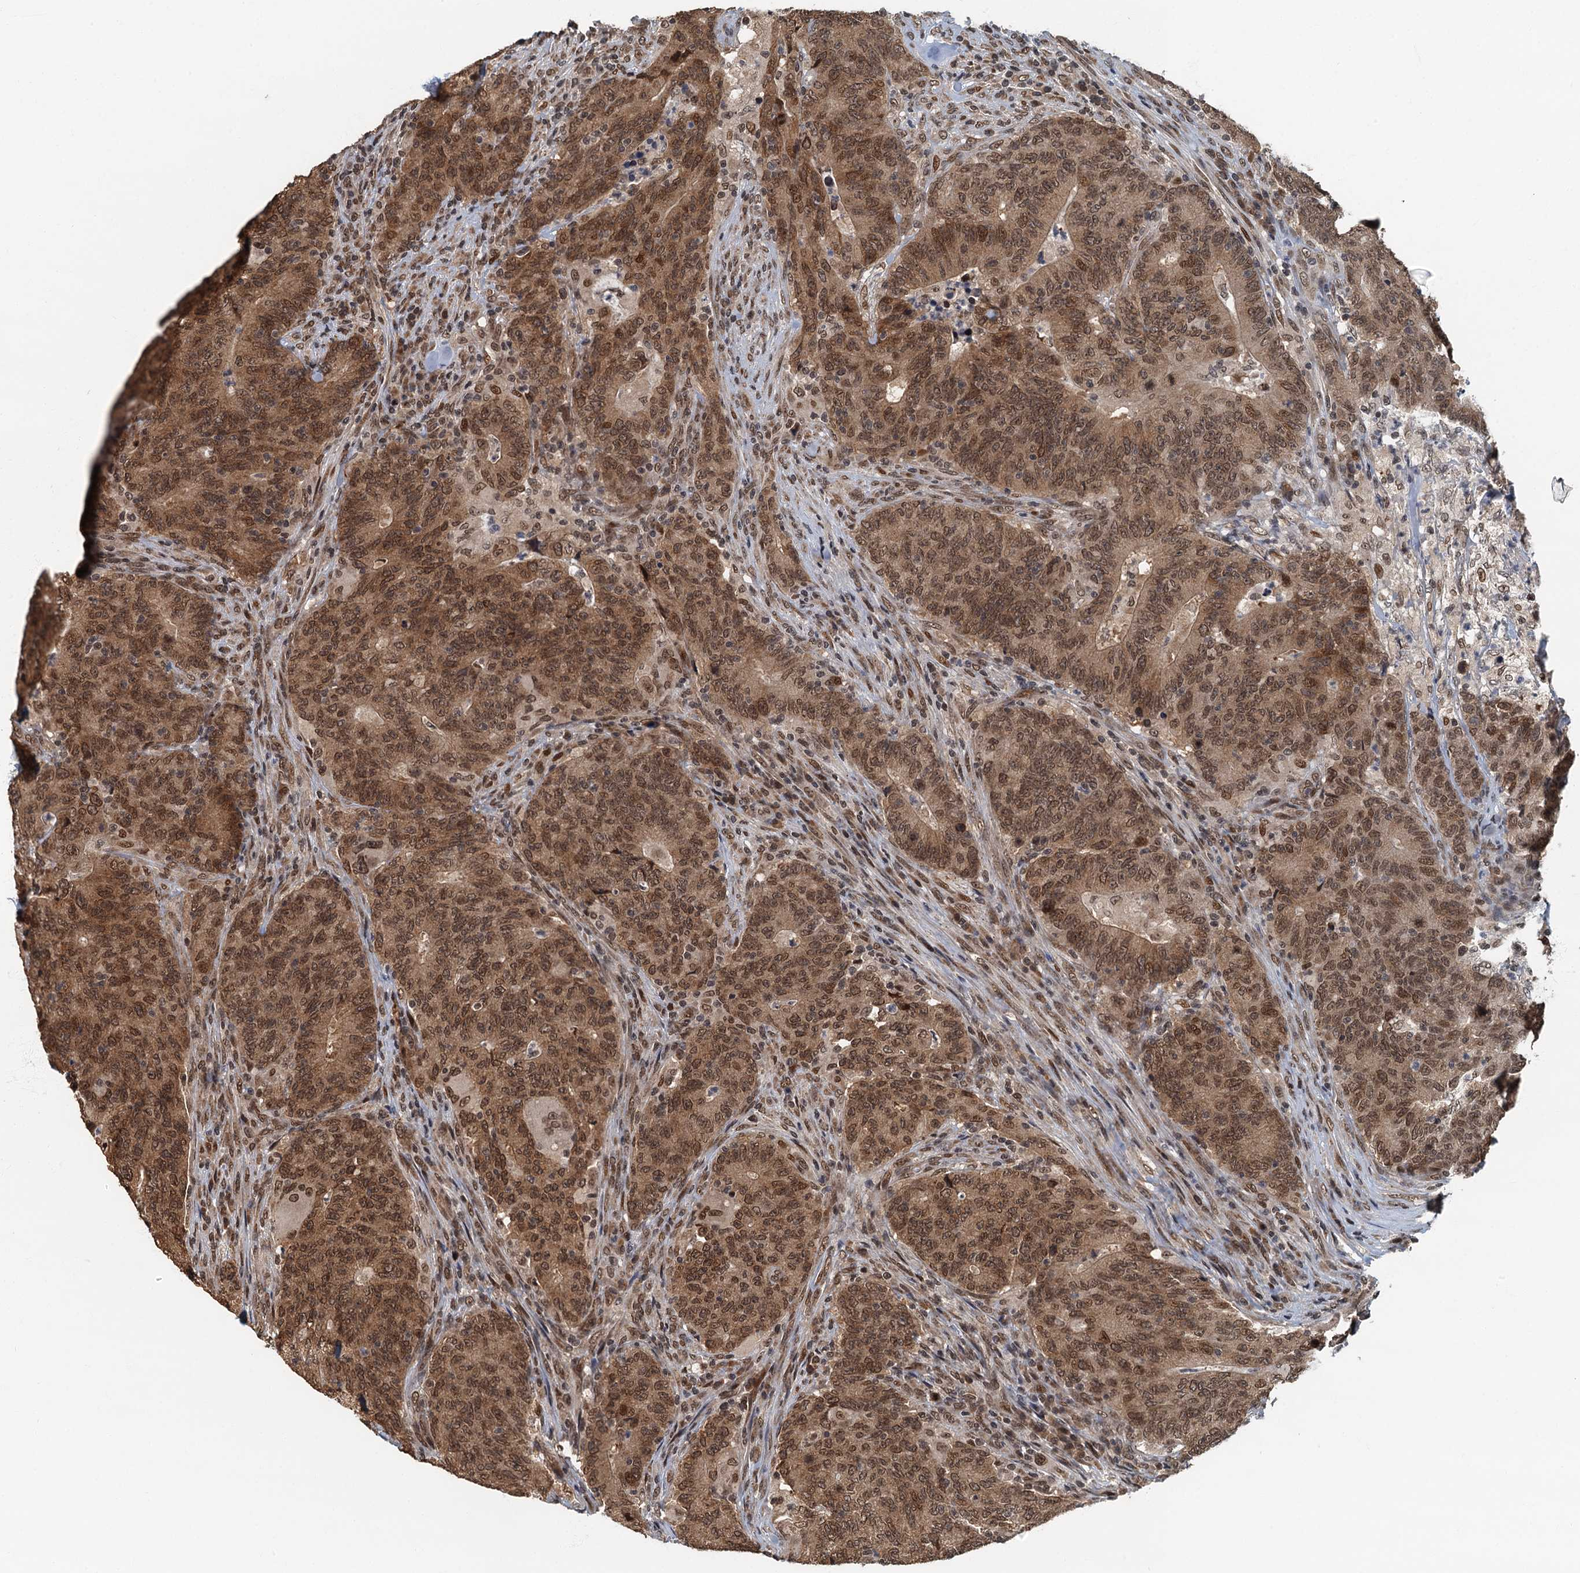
{"staining": {"intensity": "moderate", "quantity": ">75%", "location": "cytoplasmic/membranous,nuclear"}, "tissue": "colorectal cancer", "cell_type": "Tumor cells", "image_type": "cancer", "snomed": [{"axis": "morphology", "description": "Adenocarcinoma, NOS"}, {"axis": "topography", "description": "Colon"}], "caption": "Tumor cells reveal medium levels of moderate cytoplasmic/membranous and nuclear positivity in about >75% of cells in adenocarcinoma (colorectal).", "gene": "CKAP2L", "patient": {"sex": "female", "age": 75}}